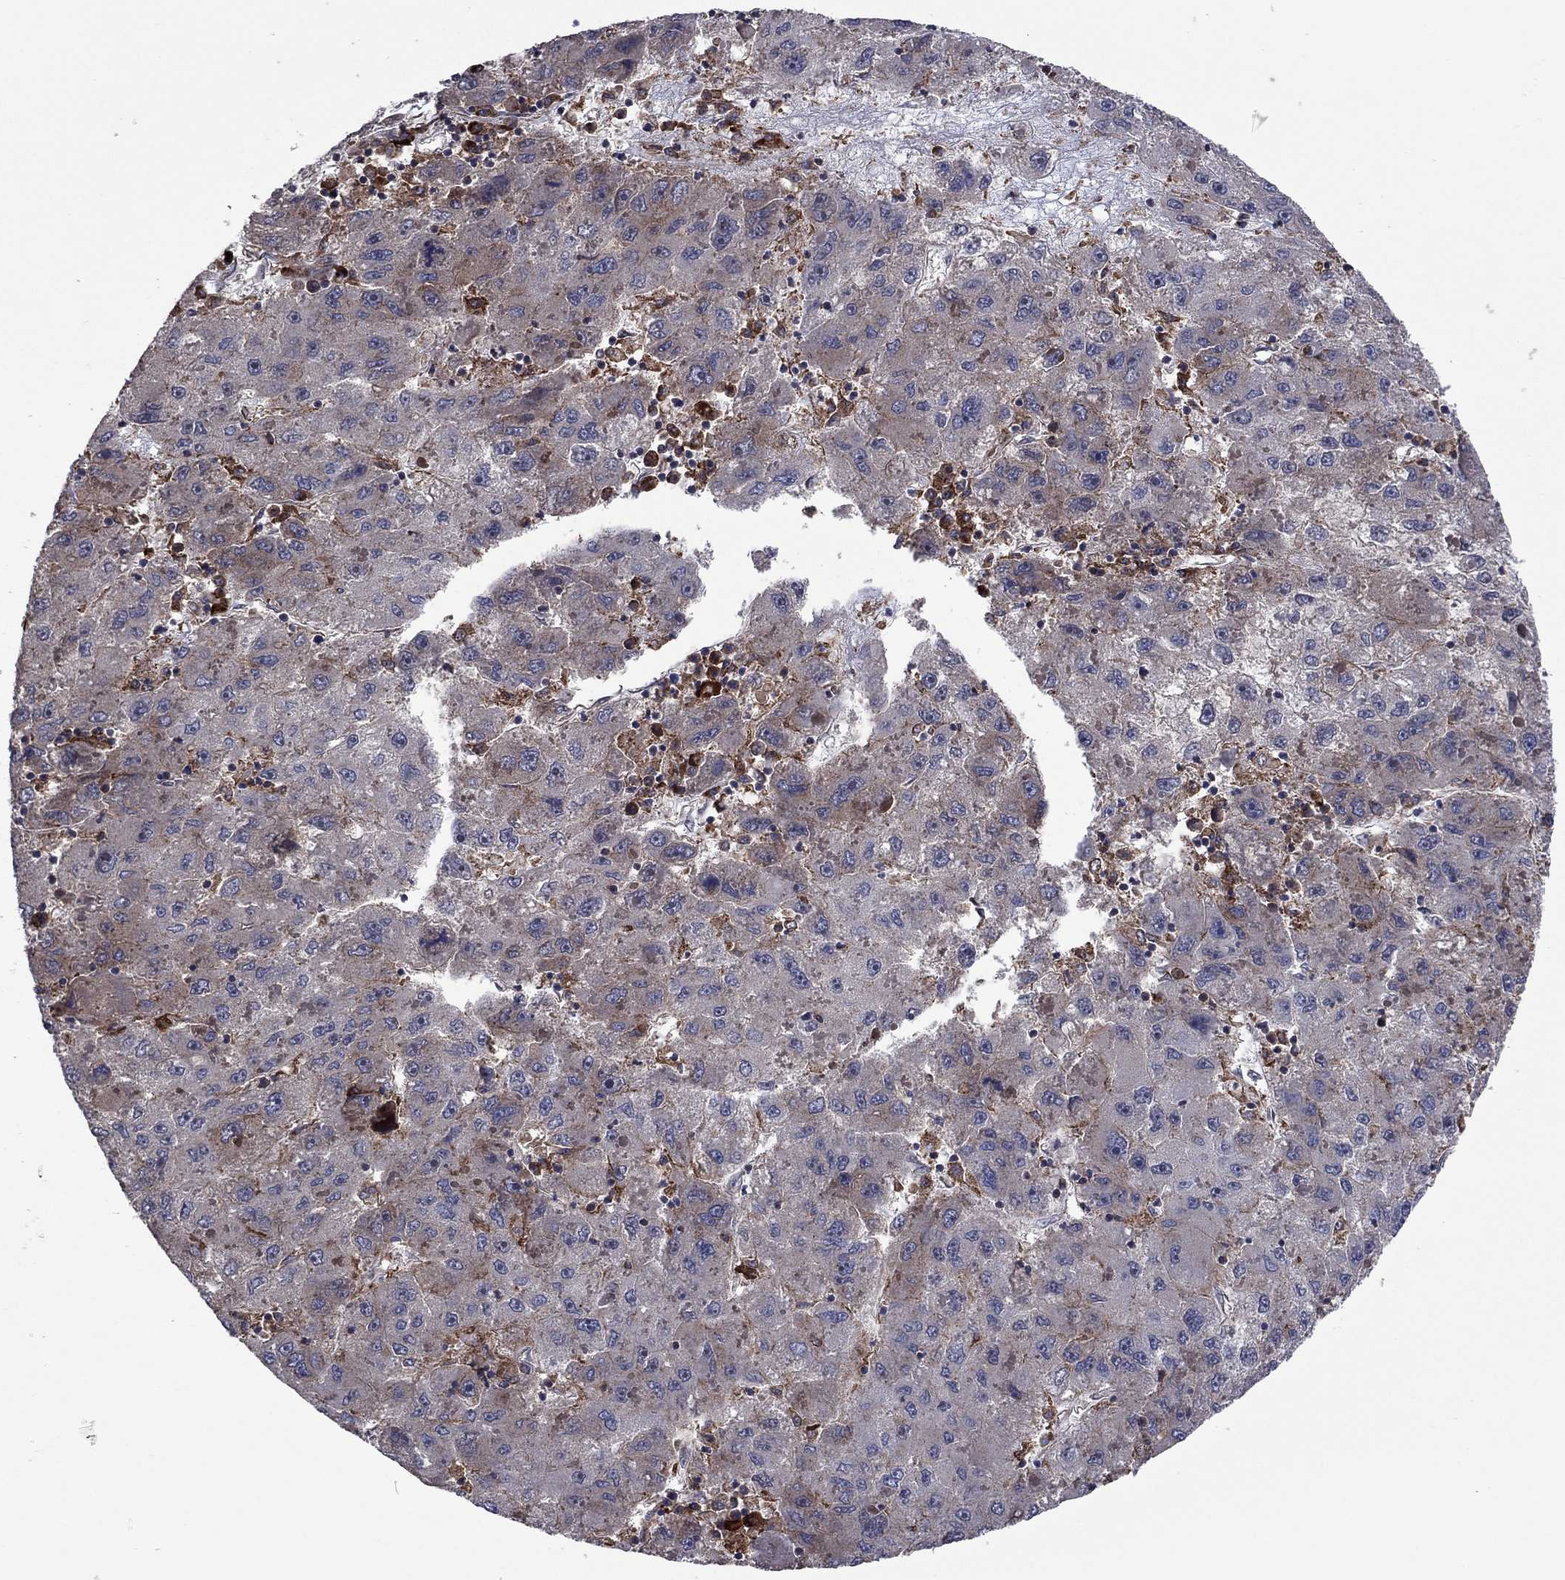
{"staining": {"intensity": "moderate", "quantity": "<25%", "location": "cytoplasmic/membranous"}, "tissue": "liver cancer", "cell_type": "Tumor cells", "image_type": "cancer", "snomed": [{"axis": "morphology", "description": "Carcinoma, Hepatocellular, NOS"}, {"axis": "topography", "description": "Liver"}], "caption": "A brown stain shows moderate cytoplasmic/membranous expression of a protein in human liver cancer (hepatocellular carcinoma) tumor cells.", "gene": "MEA1", "patient": {"sex": "male", "age": 75}}